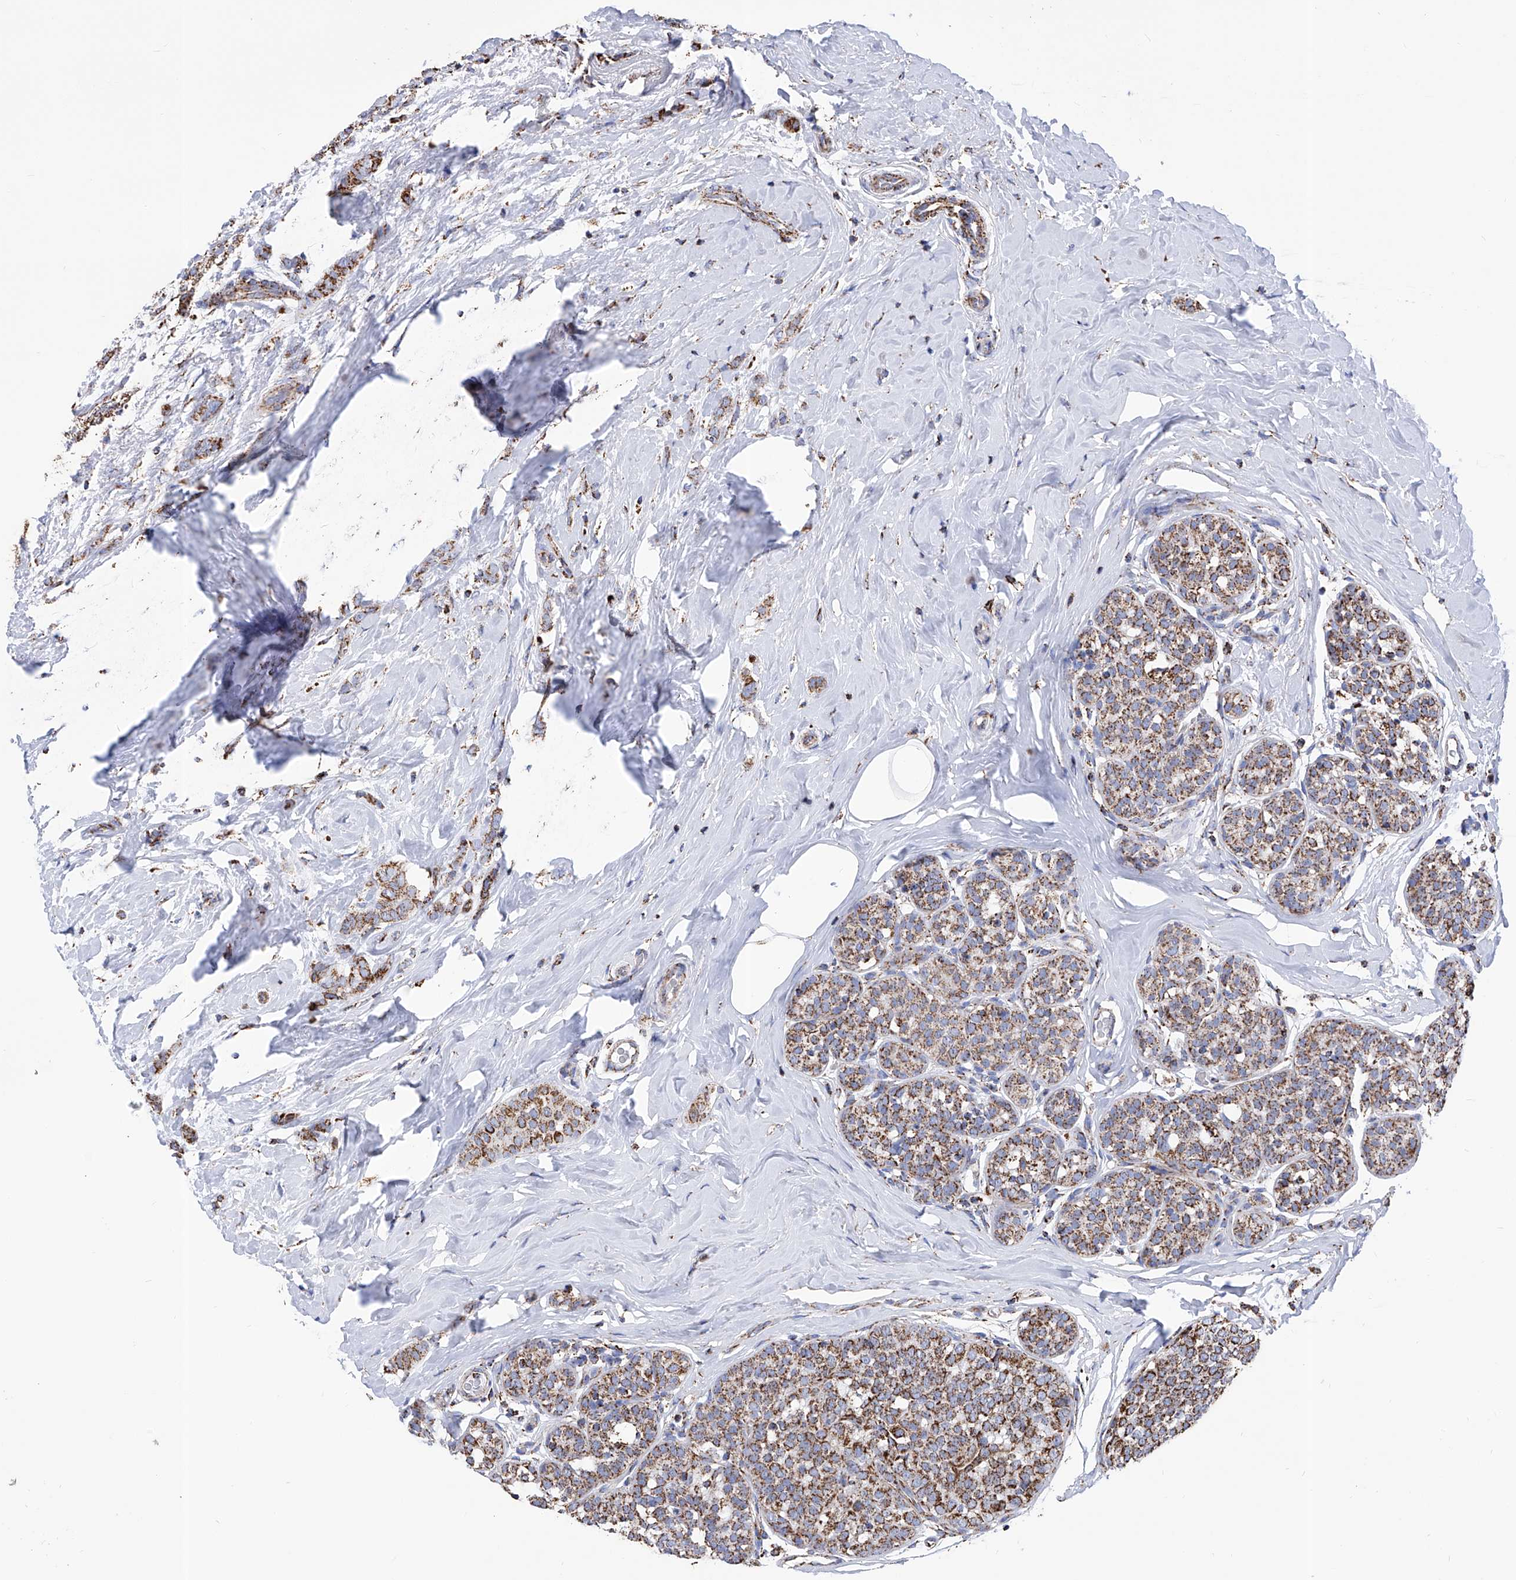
{"staining": {"intensity": "moderate", "quantity": ">75%", "location": "cytoplasmic/membranous"}, "tissue": "breast cancer", "cell_type": "Tumor cells", "image_type": "cancer", "snomed": [{"axis": "morphology", "description": "Lobular carcinoma, in situ"}, {"axis": "morphology", "description": "Lobular carcinoma"}, {"axis": "topography", "description": "Breast"}], "caption": "Moderate cytoplasmic/membranous staining for a protein is appreciated in approximately >75% of tumor cells of breast cancer (lobular carcinoma in situ) using immunohistochemistry (IHC).", "gene": "ATP5PF", "patient": {"sex": "female", "age": 41}}